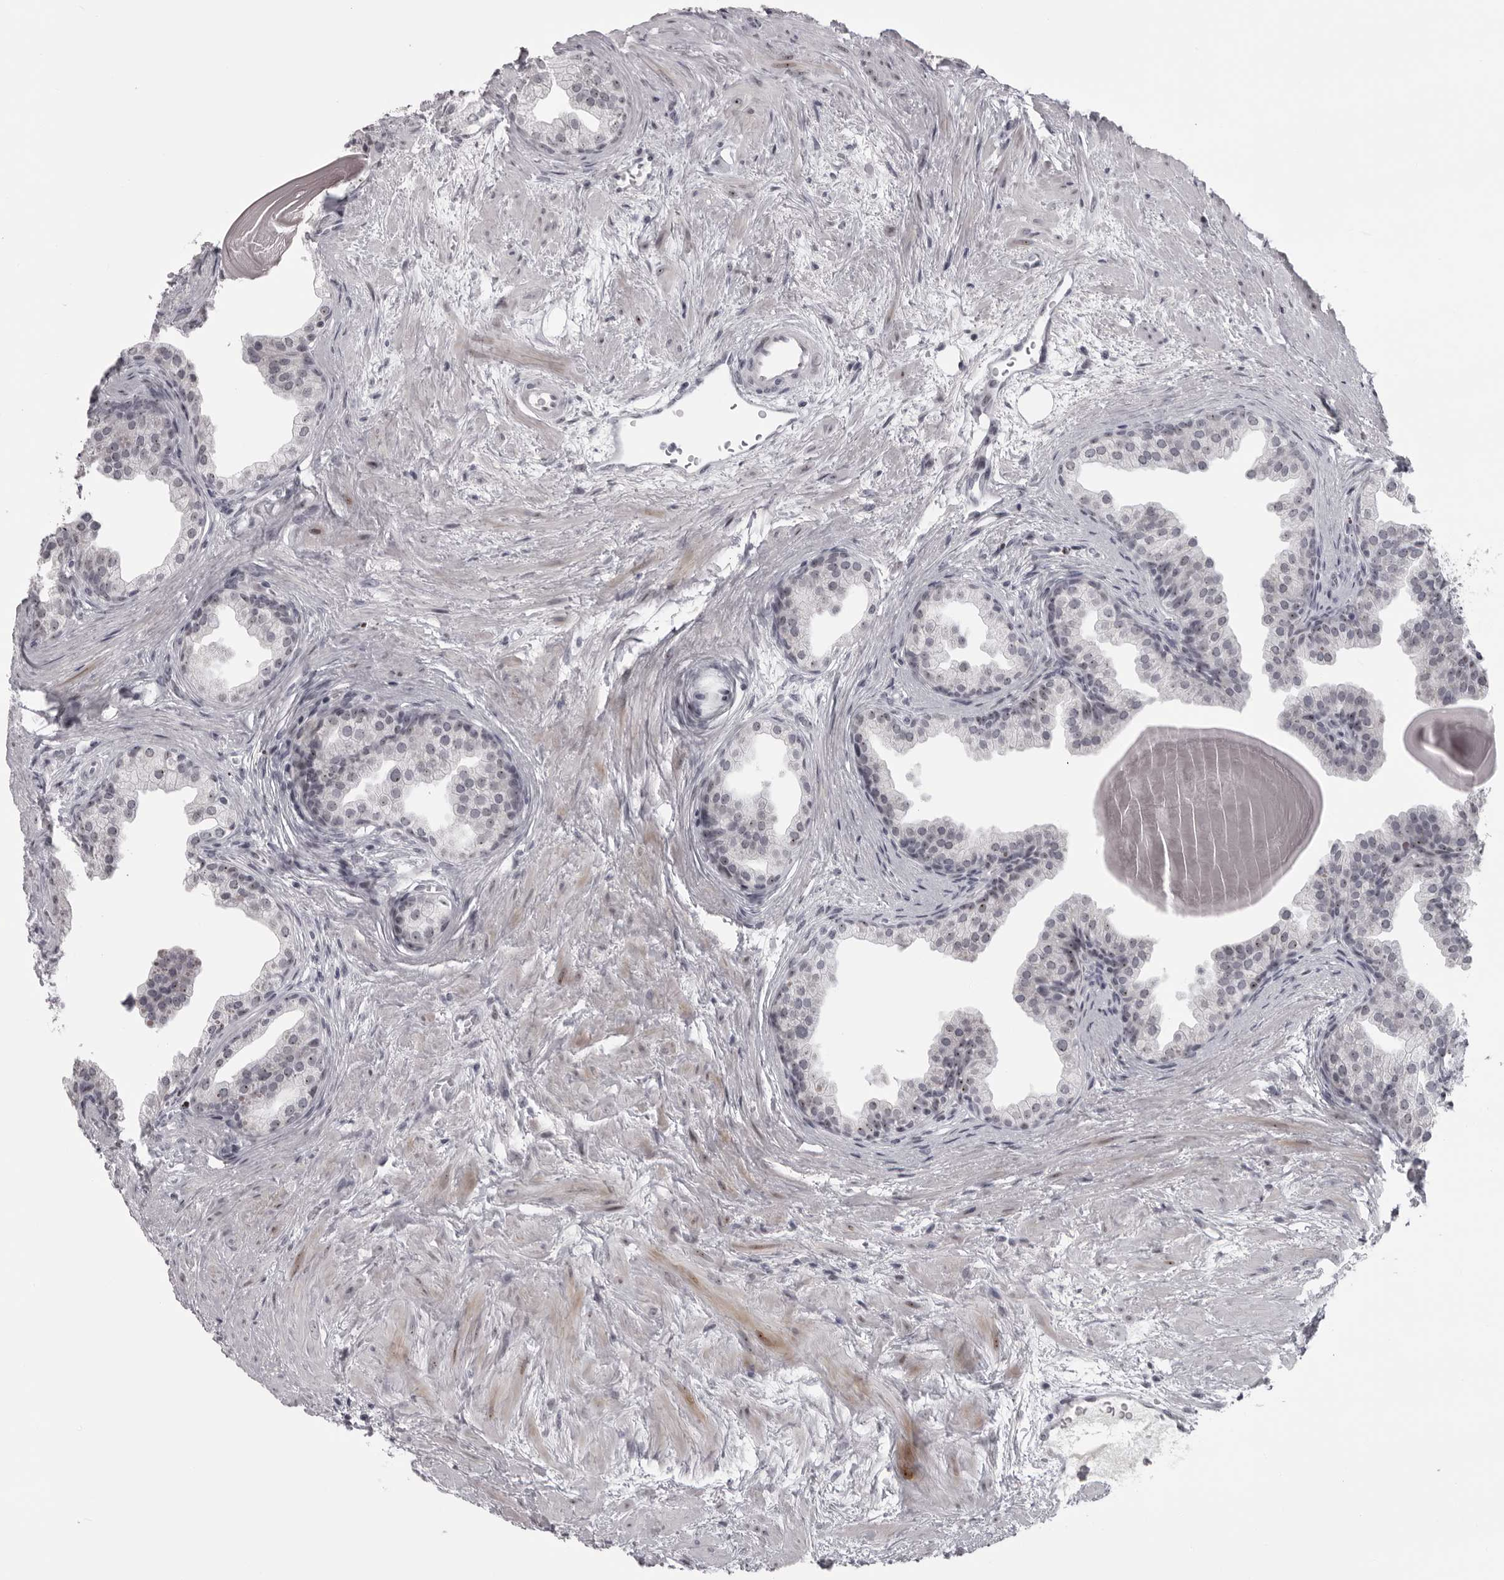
{"staining": {"intensity": "negative", "quantity": "none", "location": "none"}, "tissue": "prostate", "cell_type": "Glandular cells", "image_type": "normal", "snomed": [{"axis": "morphology", "description": "Normal tissue, NOS"}, {"axis": "topography", "description": "Prostate"}], "caption": "Immunohistochemistry (IHC) micrograph of benign prostate: human prostate stained with DAB (3,3'-diaminobenzidine) exhibits no significant protein staining in glandular cells.", "gene": "HELZ", "patient": {"sex": "male", "age": 48}}